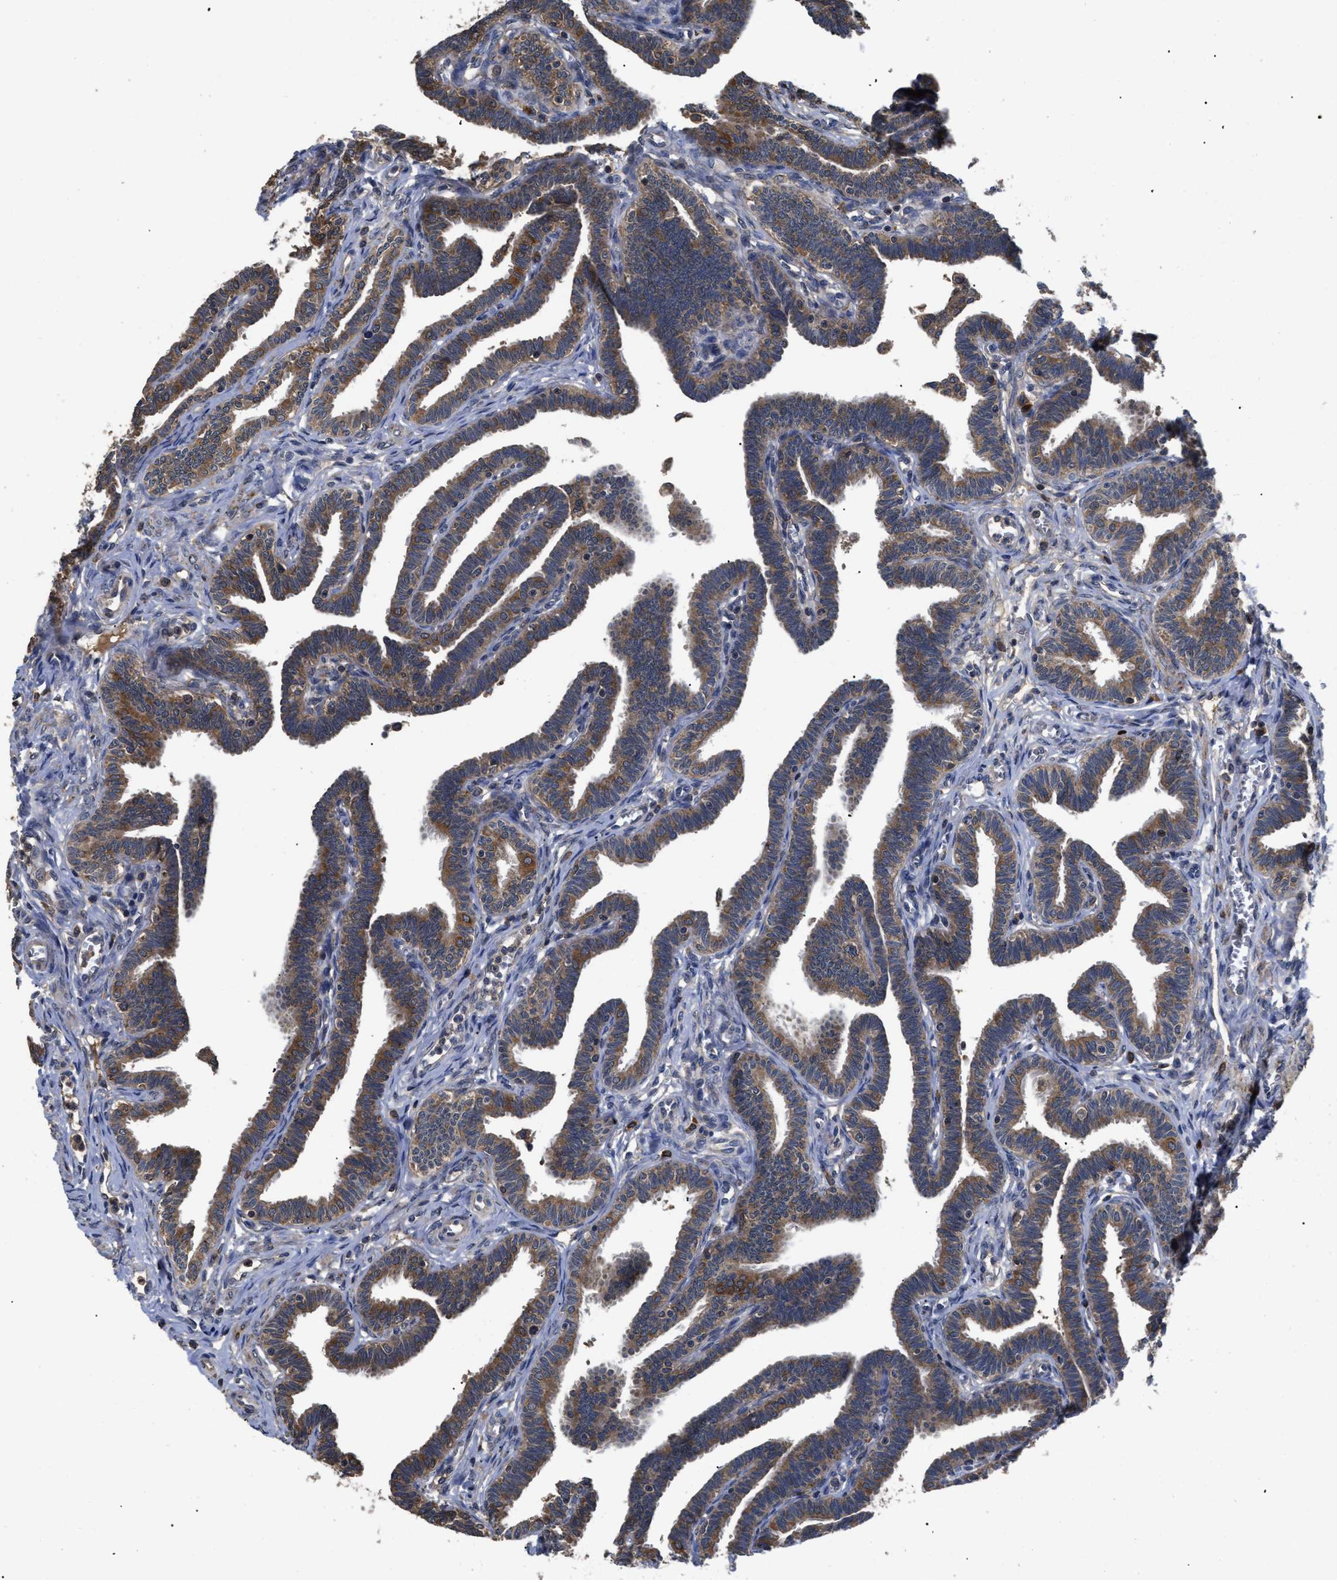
{"staining": {"intensity": "moderate", "quantity": ">75%", "location": "cytoplasmic/membranous"}, "tissue": "fallopian tube", "cell_type": "Glandular cells", "image_type": "normal", "snomed": [{"axis": "morphology", "description": "Normal tissue, NOS"}, {"axis": "topography", "description": "Fallopian tube"}, {"axis": "topography", "description": "Ovary"}], "caption": "Immunohistochemistry of unremarkable human fallopian tube shows medium levels of moderate cytoplasmic/membranous positivity in approximately >75% of glandular cells. (Stains: DAB in brown, nuclei in blue, Microscopy: brightfield microscopy at high magnification).", "gene": "LRRC3", "patient": {"sex": "female", "age": 23}}